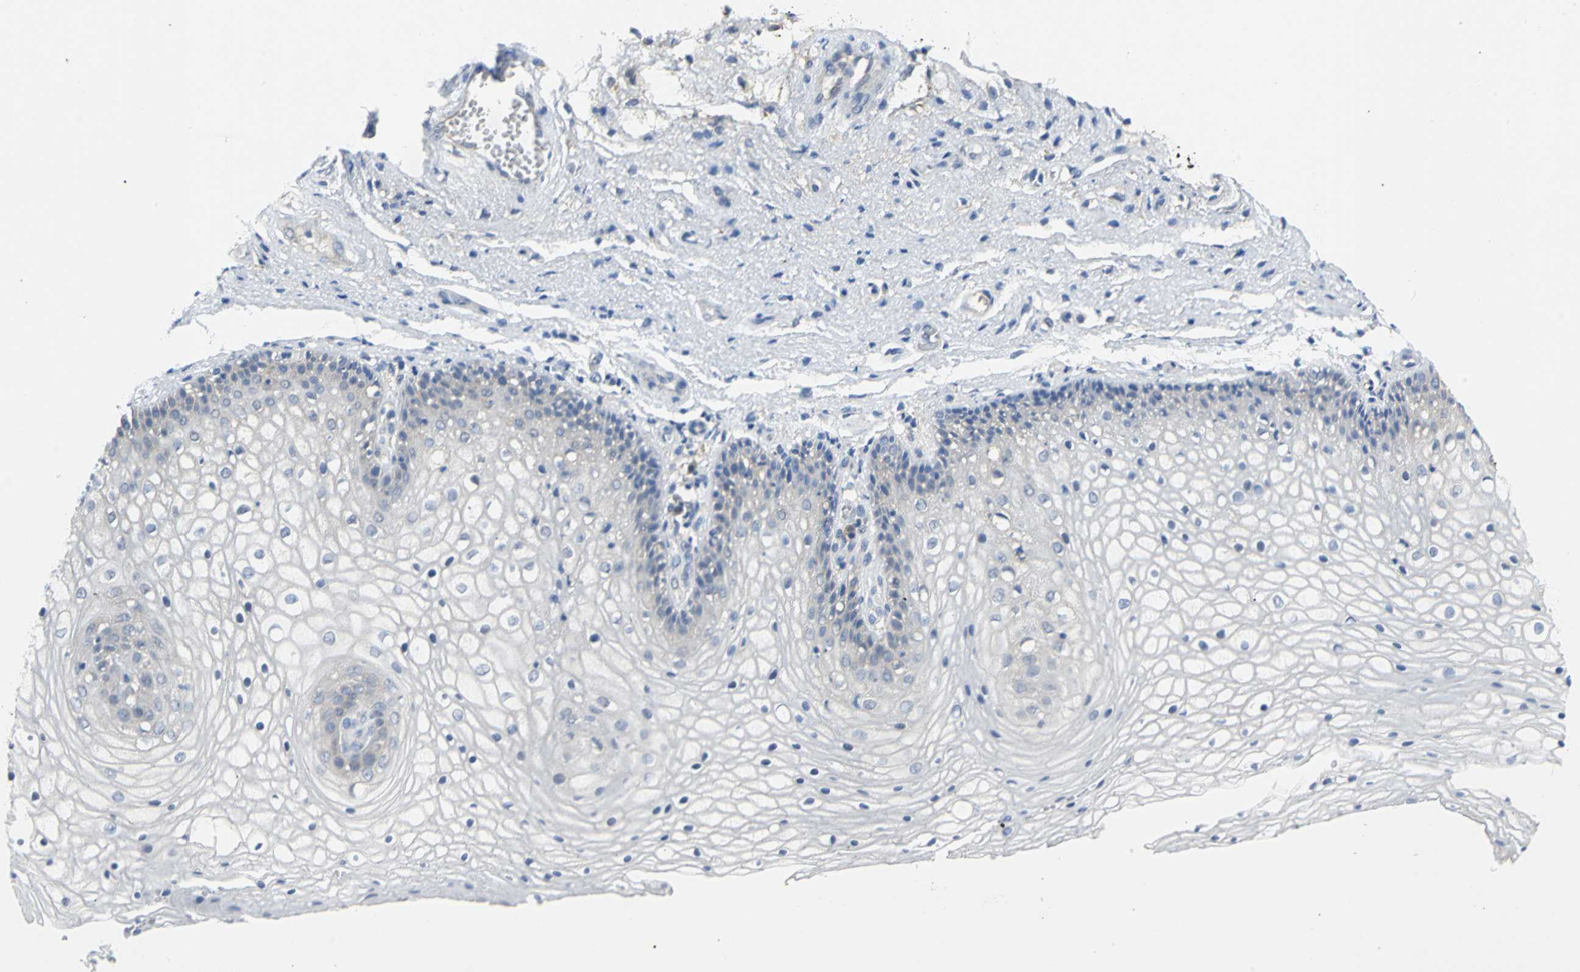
{"staining": {"intensity": "negative", "quantity": "none", "location": "none"}, "tissue": "vagina", "cell_type": "Squamous epithelial cells", "image_type": "normal", "snomed": [{"axis": "morphology", "description": "Normal tissue, NOS"}, {"axis": "topography", "description": "Vagina"}], "caption": "DAB (3,3'-diaminobenzidine) immunohistochemical staining of unremarkable vagina shows no significant positivity in squamous epithelial cells. The staining is performed using DAB brown chromogen with nuclei counter-stained in using hematoxylin.", "gene": "PGM3", "patient": {"sex": "female", "age": 34}}